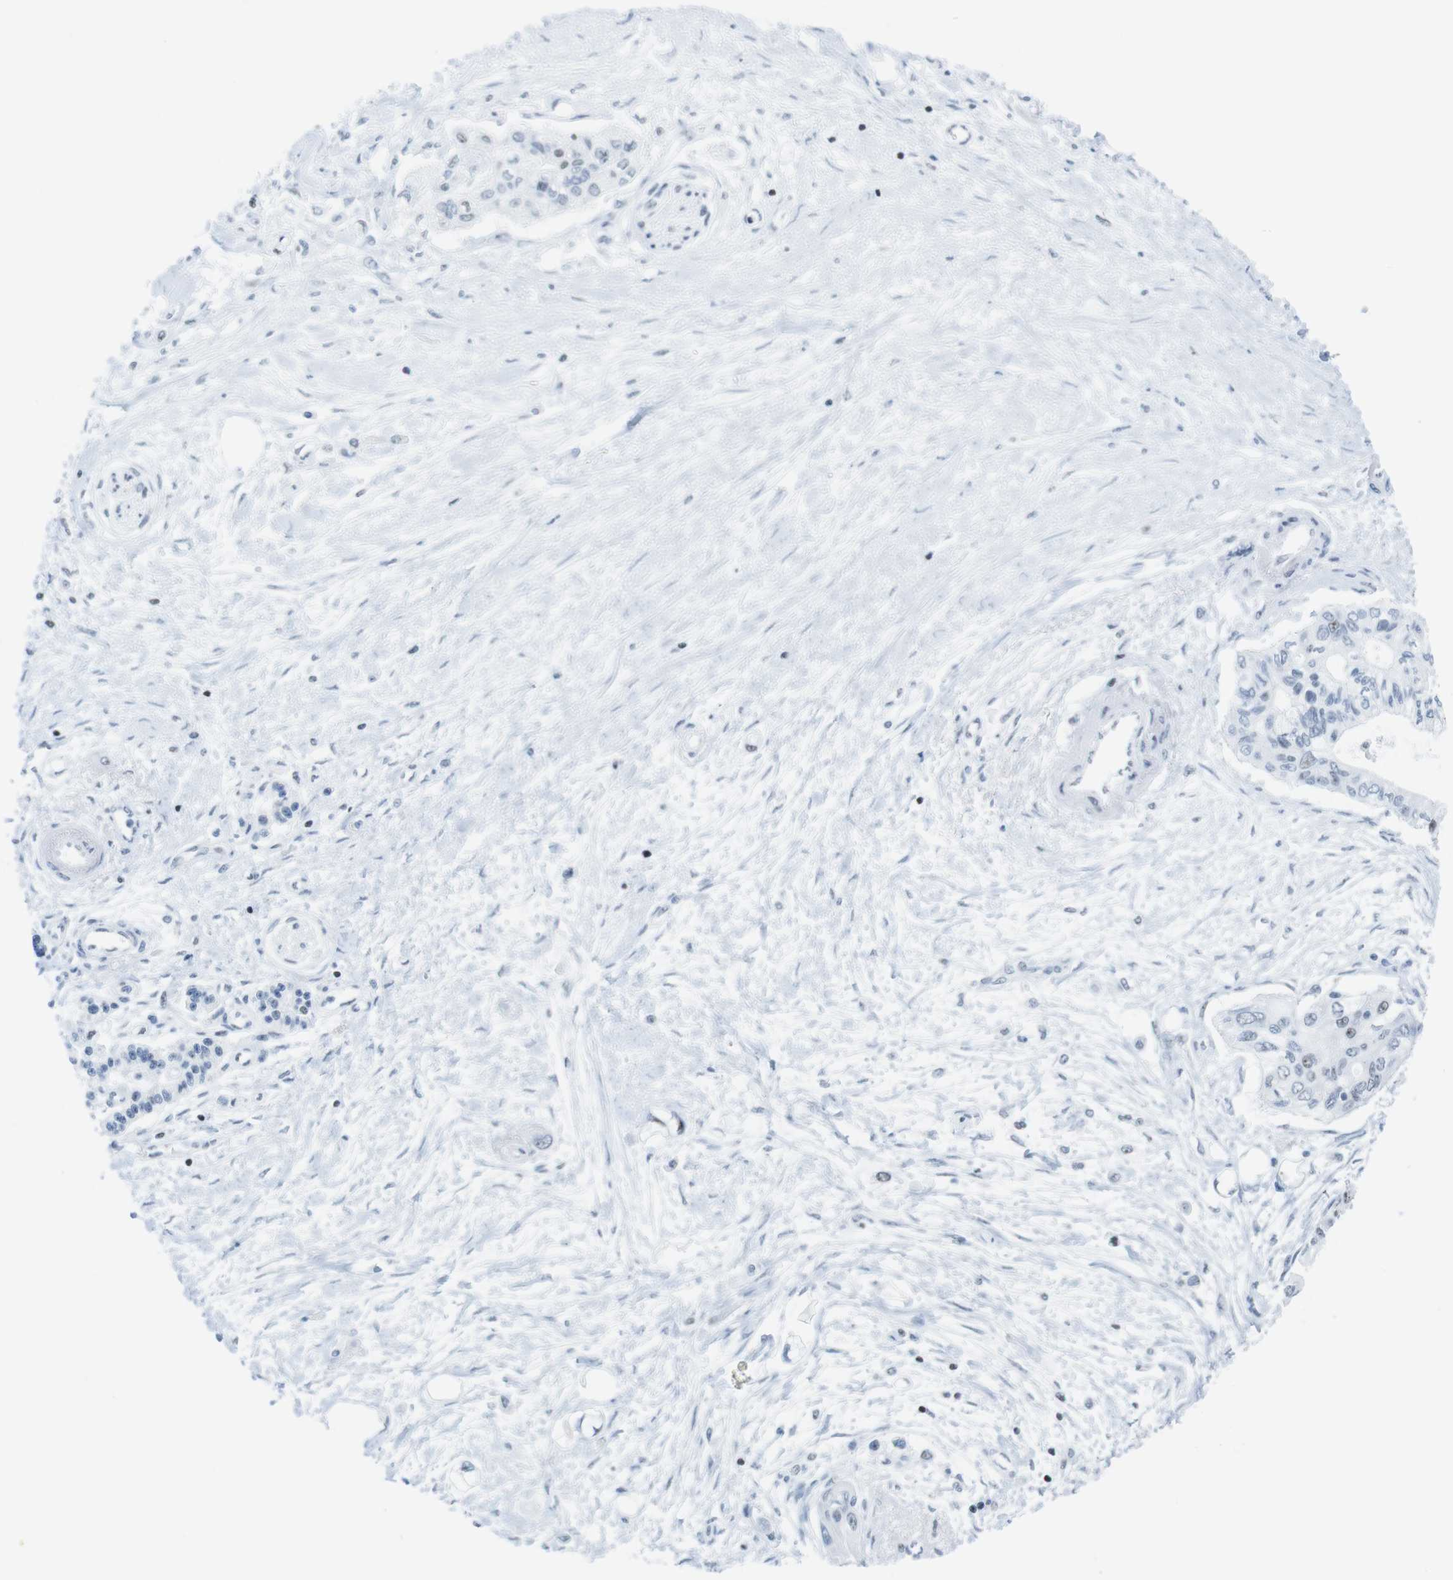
{"staining": {"intensity": "weak", "quantity": "<25%", "location": "nuclear"}, "tissue": "pancreatic cancer", "cell_type": "Tumor cells", "image_type": "cancer", "snomed": [{"axis": "morphology", "description": "Adenocarcinoma, NOS"}, {"axis": "topography", "description": "Pancreas"}], "caption": "Immunohistochemical staining of human pancreatic cancer (adenocarcinoma) exhibits no significant staining in tumor cells.", "gene": "NIFK", "patient": {"sex": "female", "age": 77}}